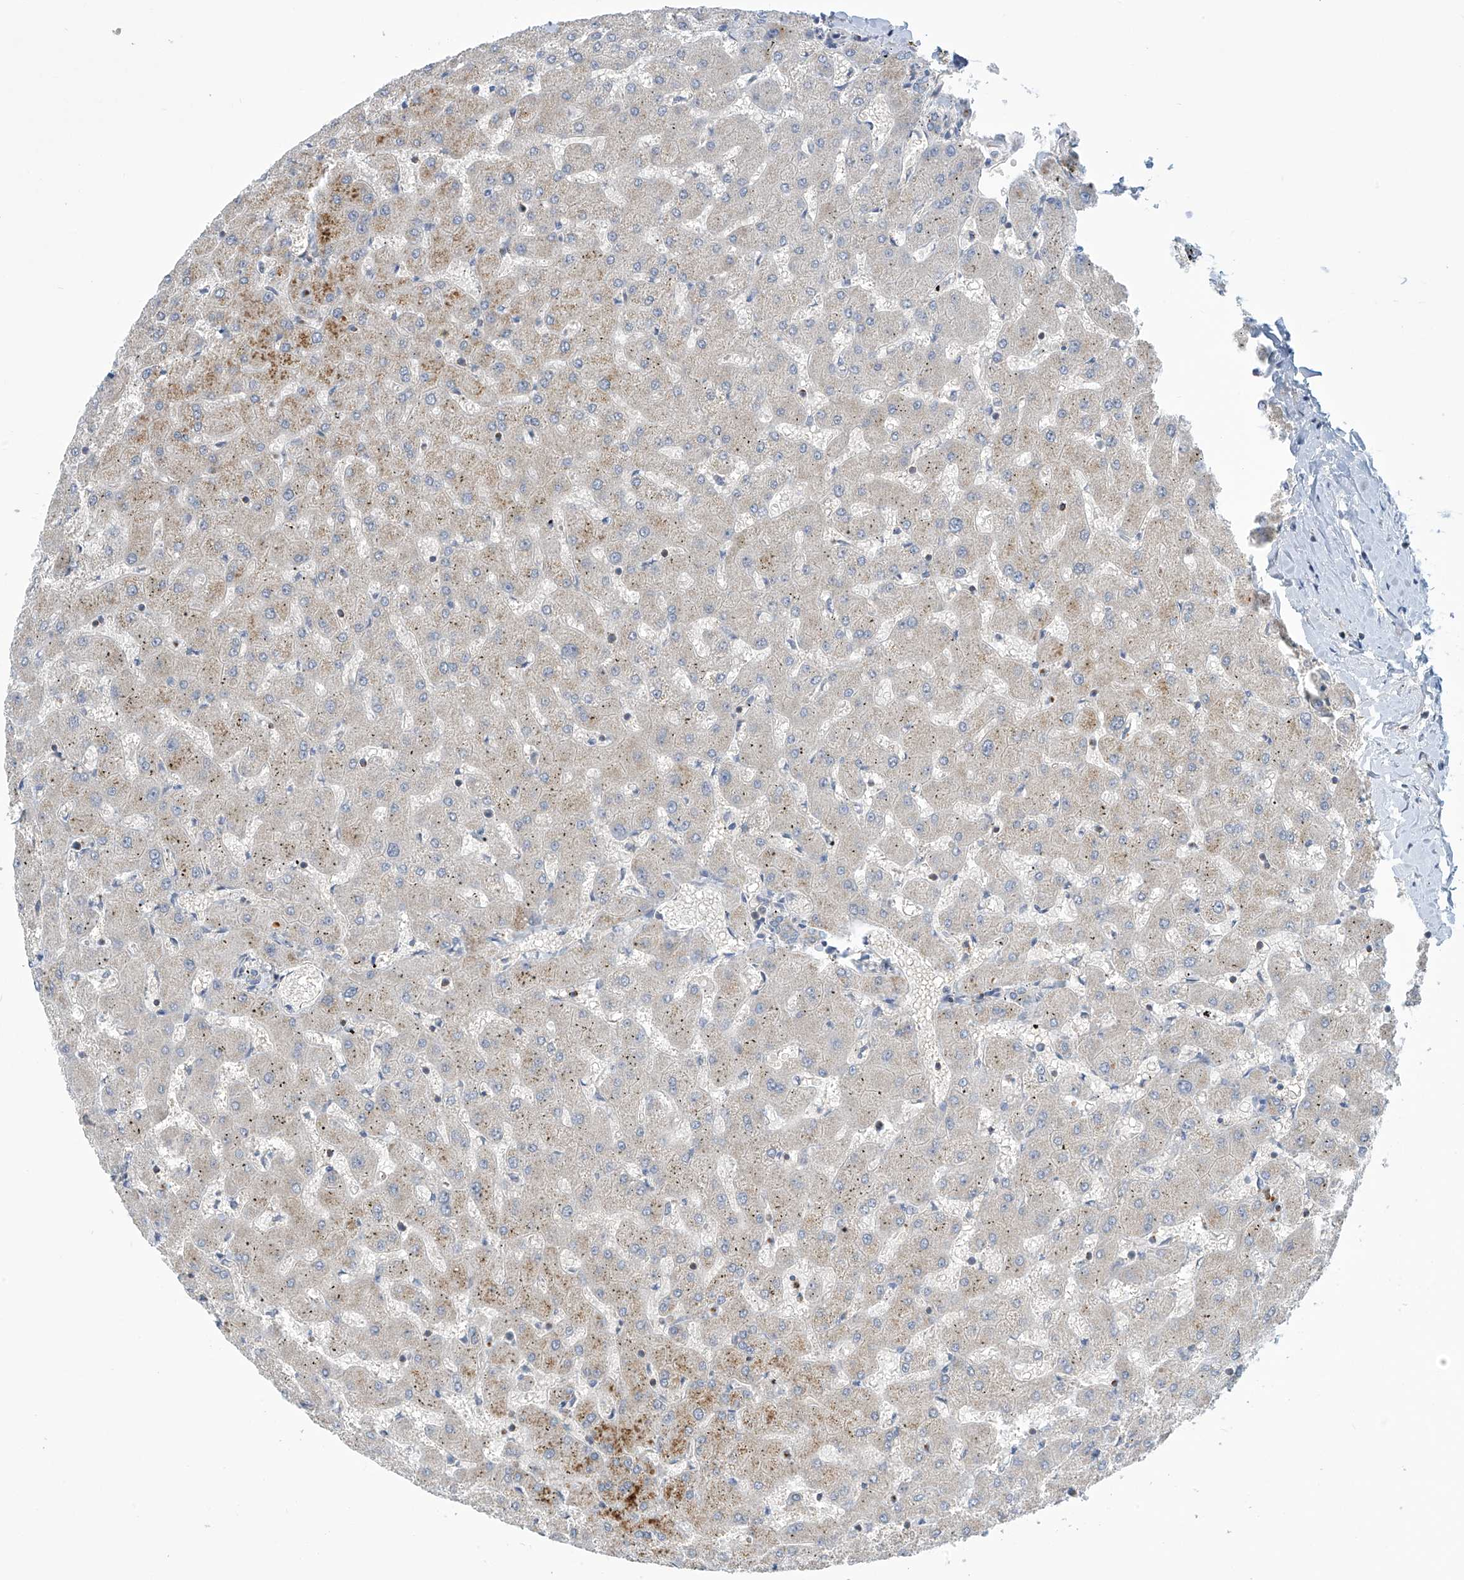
{"staining": {"intensity": "negative", "quantity": "none", "location": "none"}, "tissue": "liver", "cell_type": "Cholangiocytes", "image_type": "normal", "snomed": [{"axis": "morphology", "description": "Normal tissue, NOS"}, {"axis": "topography", "description": "Liver"}], "caption": "The image exhibits no significant staining in cholangiocytes of liver.", "gene": "IBA57", "patient": {"sex": "female", "age": 63}}